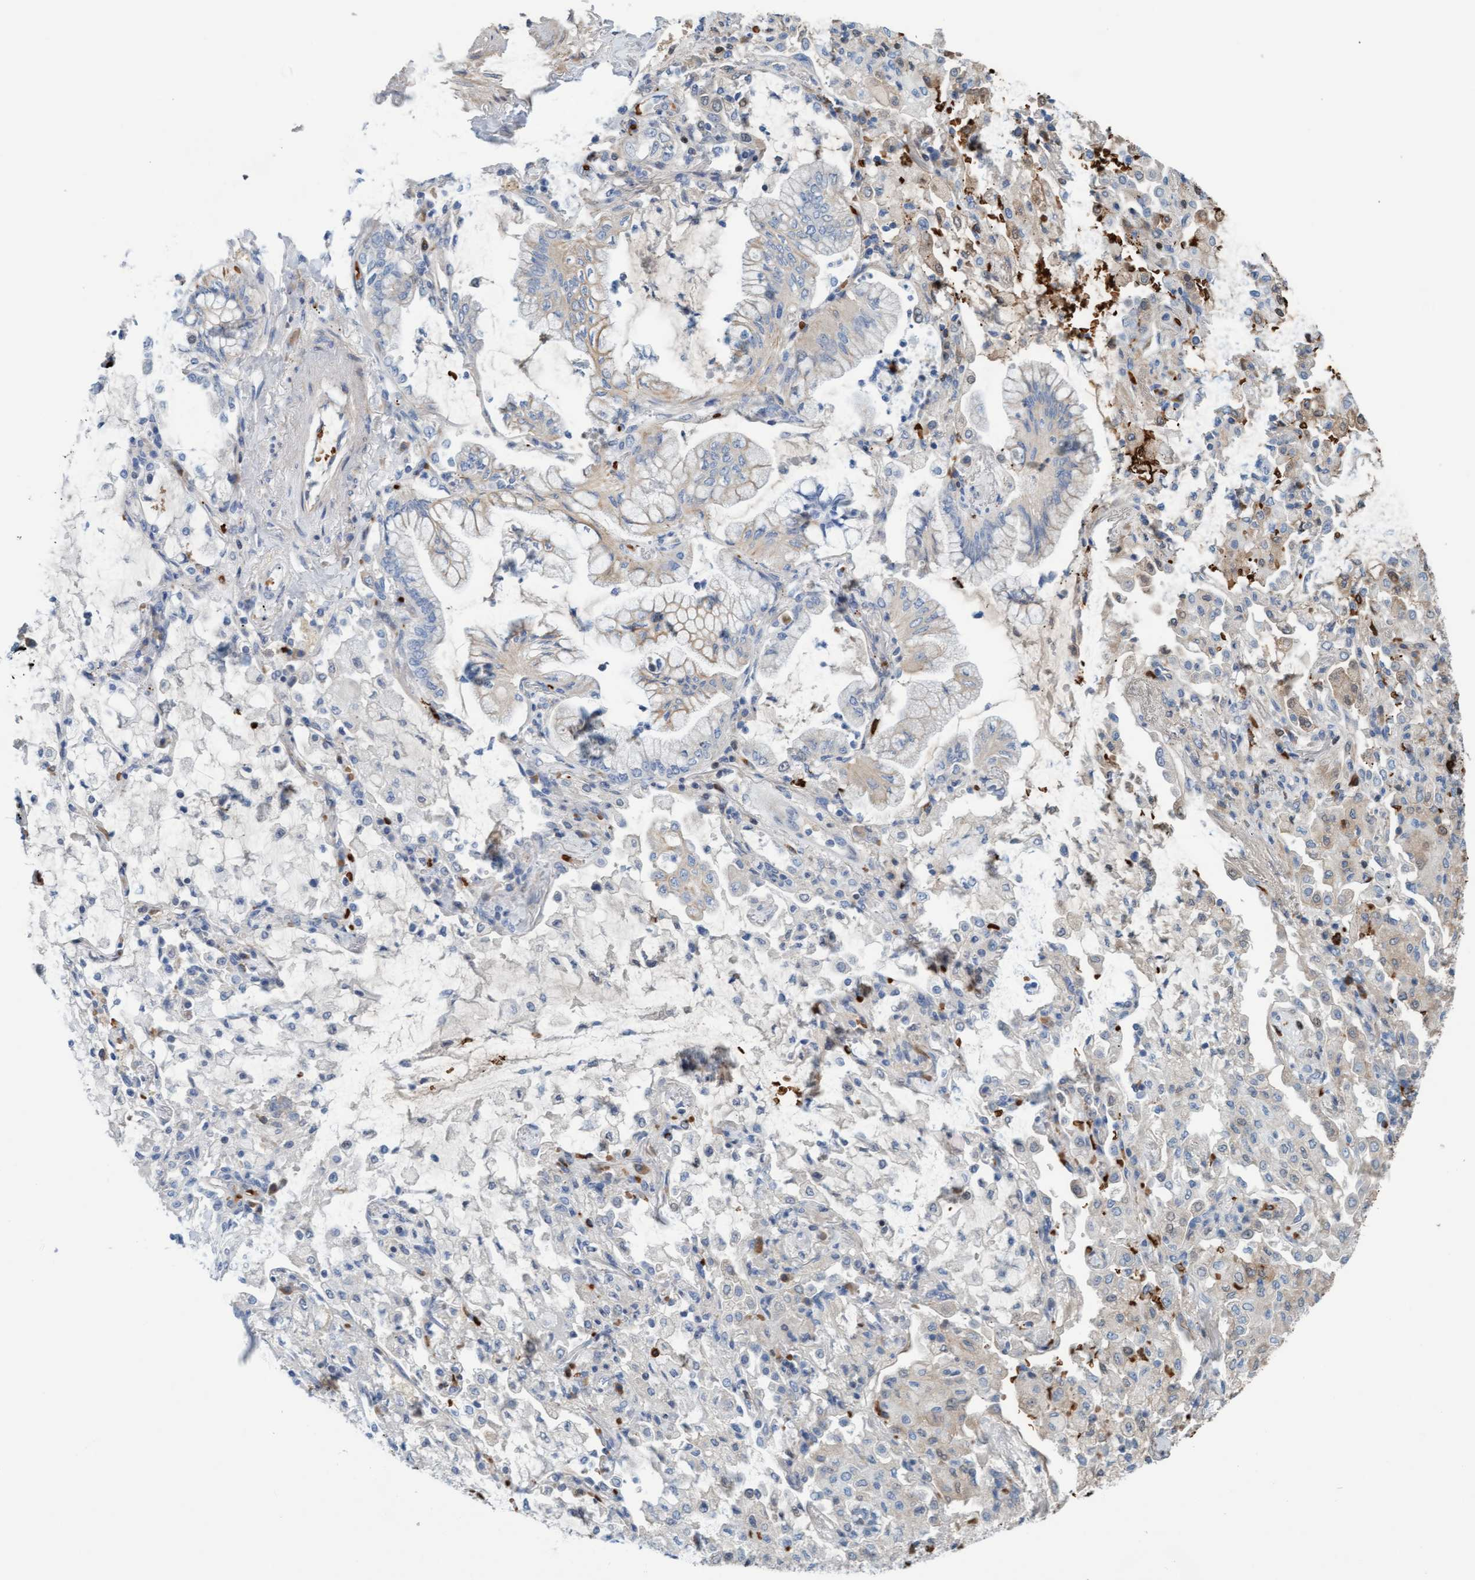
{"staining": {"intensity": "weak", "quantity": "<25%", "location": "cytoplasmic/membranous"}, "tissue": "lung cancer", "cell_type": "Tumor cells", "image_type": "cancer", "snomed": [{"axis": "morphology", "description": "Adenocarcinoma, NOS"}, {"axis": "topography", "description": "Lung"}], "caption": "Immunohistochemistry of lung cancer reveals no positivity in tumor cells.", "gene": "P2RX5", "patient": {"sex": "female", "age": 70}}